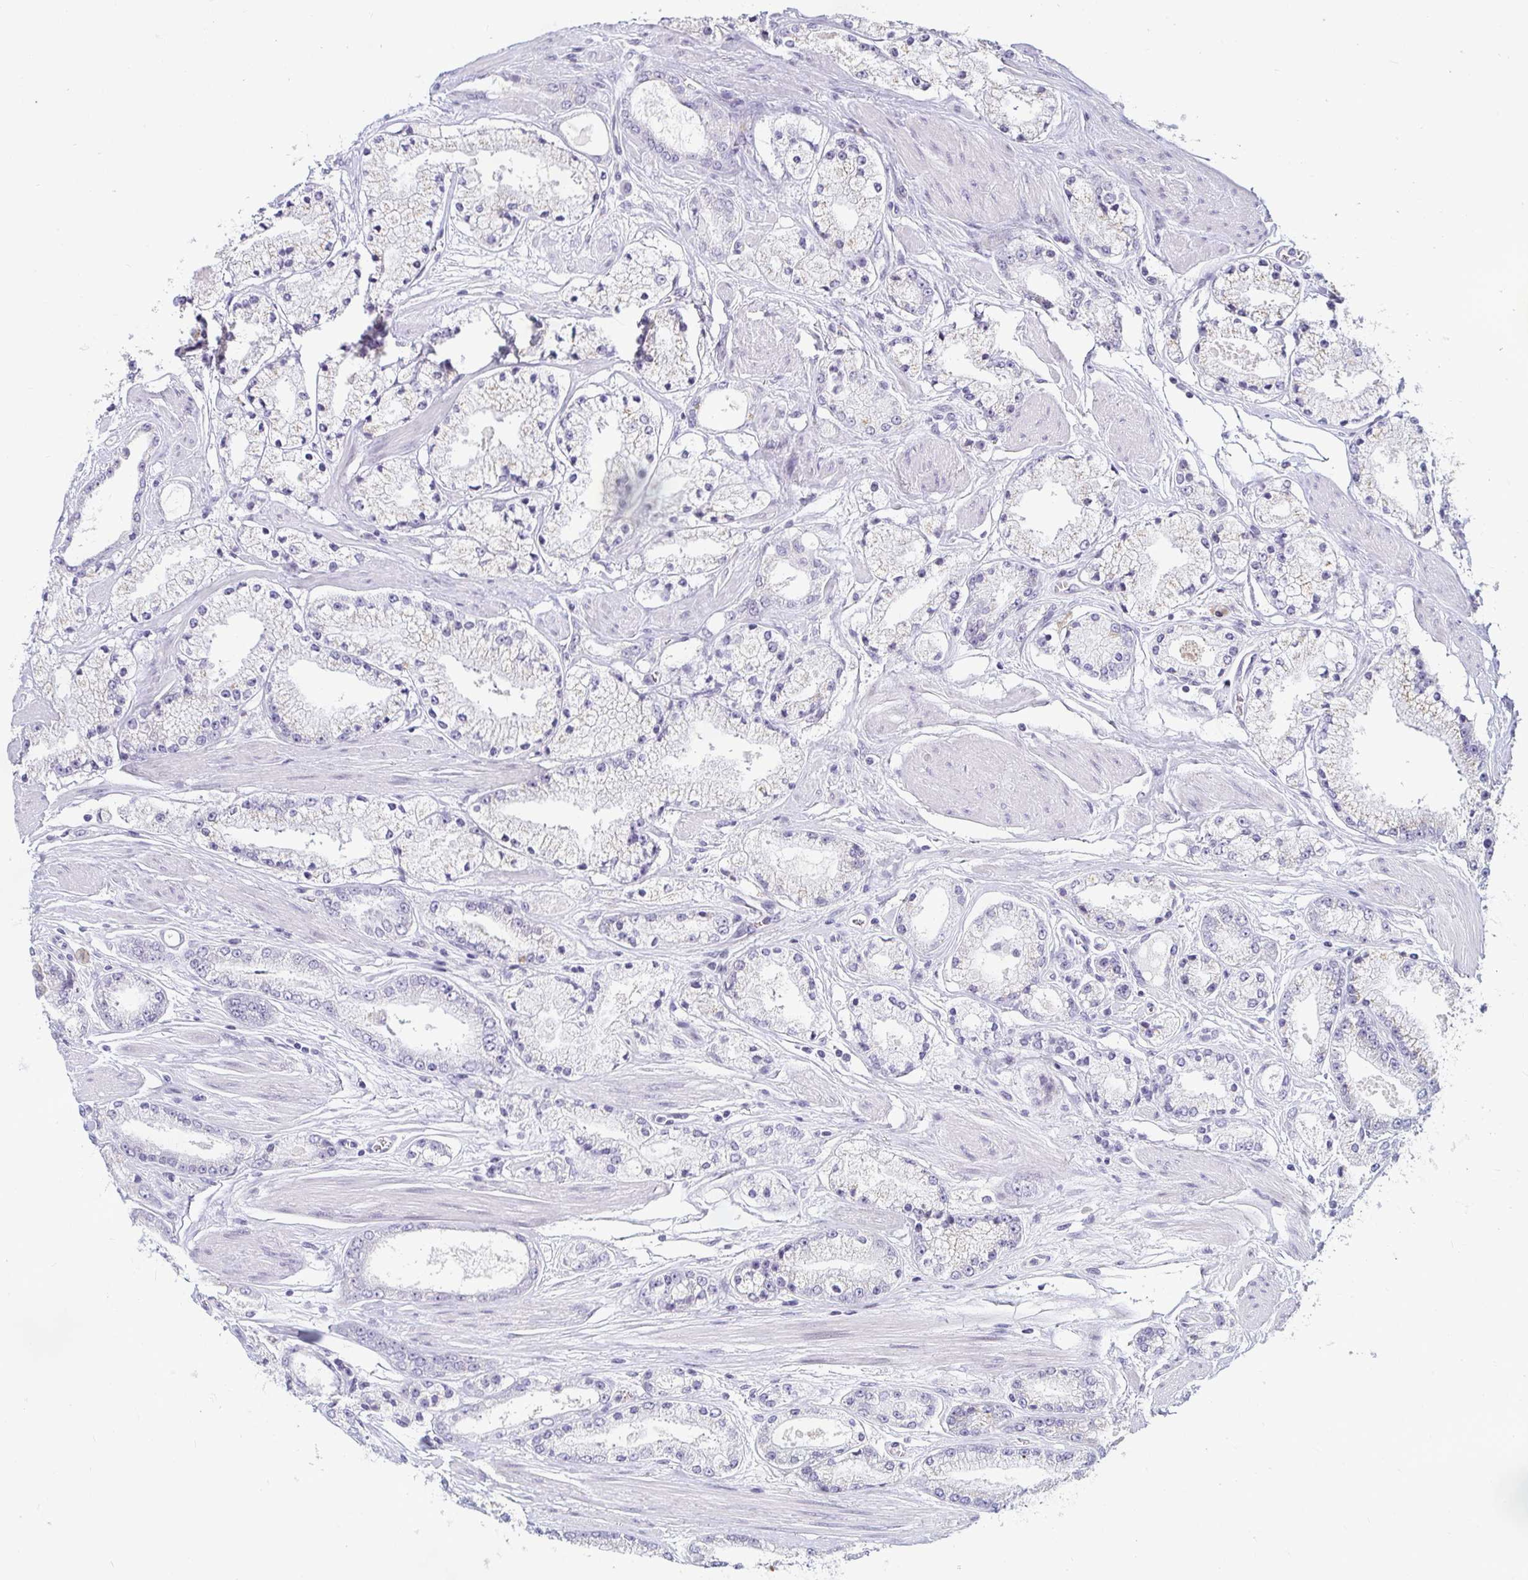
{"staining": {"intensity": "negative", "quantity": "none", "location": "none"}, "tissue": "prostate cancer", "cell_type": "Tumor cells", "image_type": "cancer", "snomed": [{"axis": "morphology", "description": "Adenocarcinoma, High grade"}, {"axis": "topography", "description": "Prostate"}], "caption": "High-grade adenocarcinoma (prostate) was stained to show a protein in brown. There is no significant staining in tumor cells.", "gene": "CR2", "patient": {"sex": "male", "age": 63}}